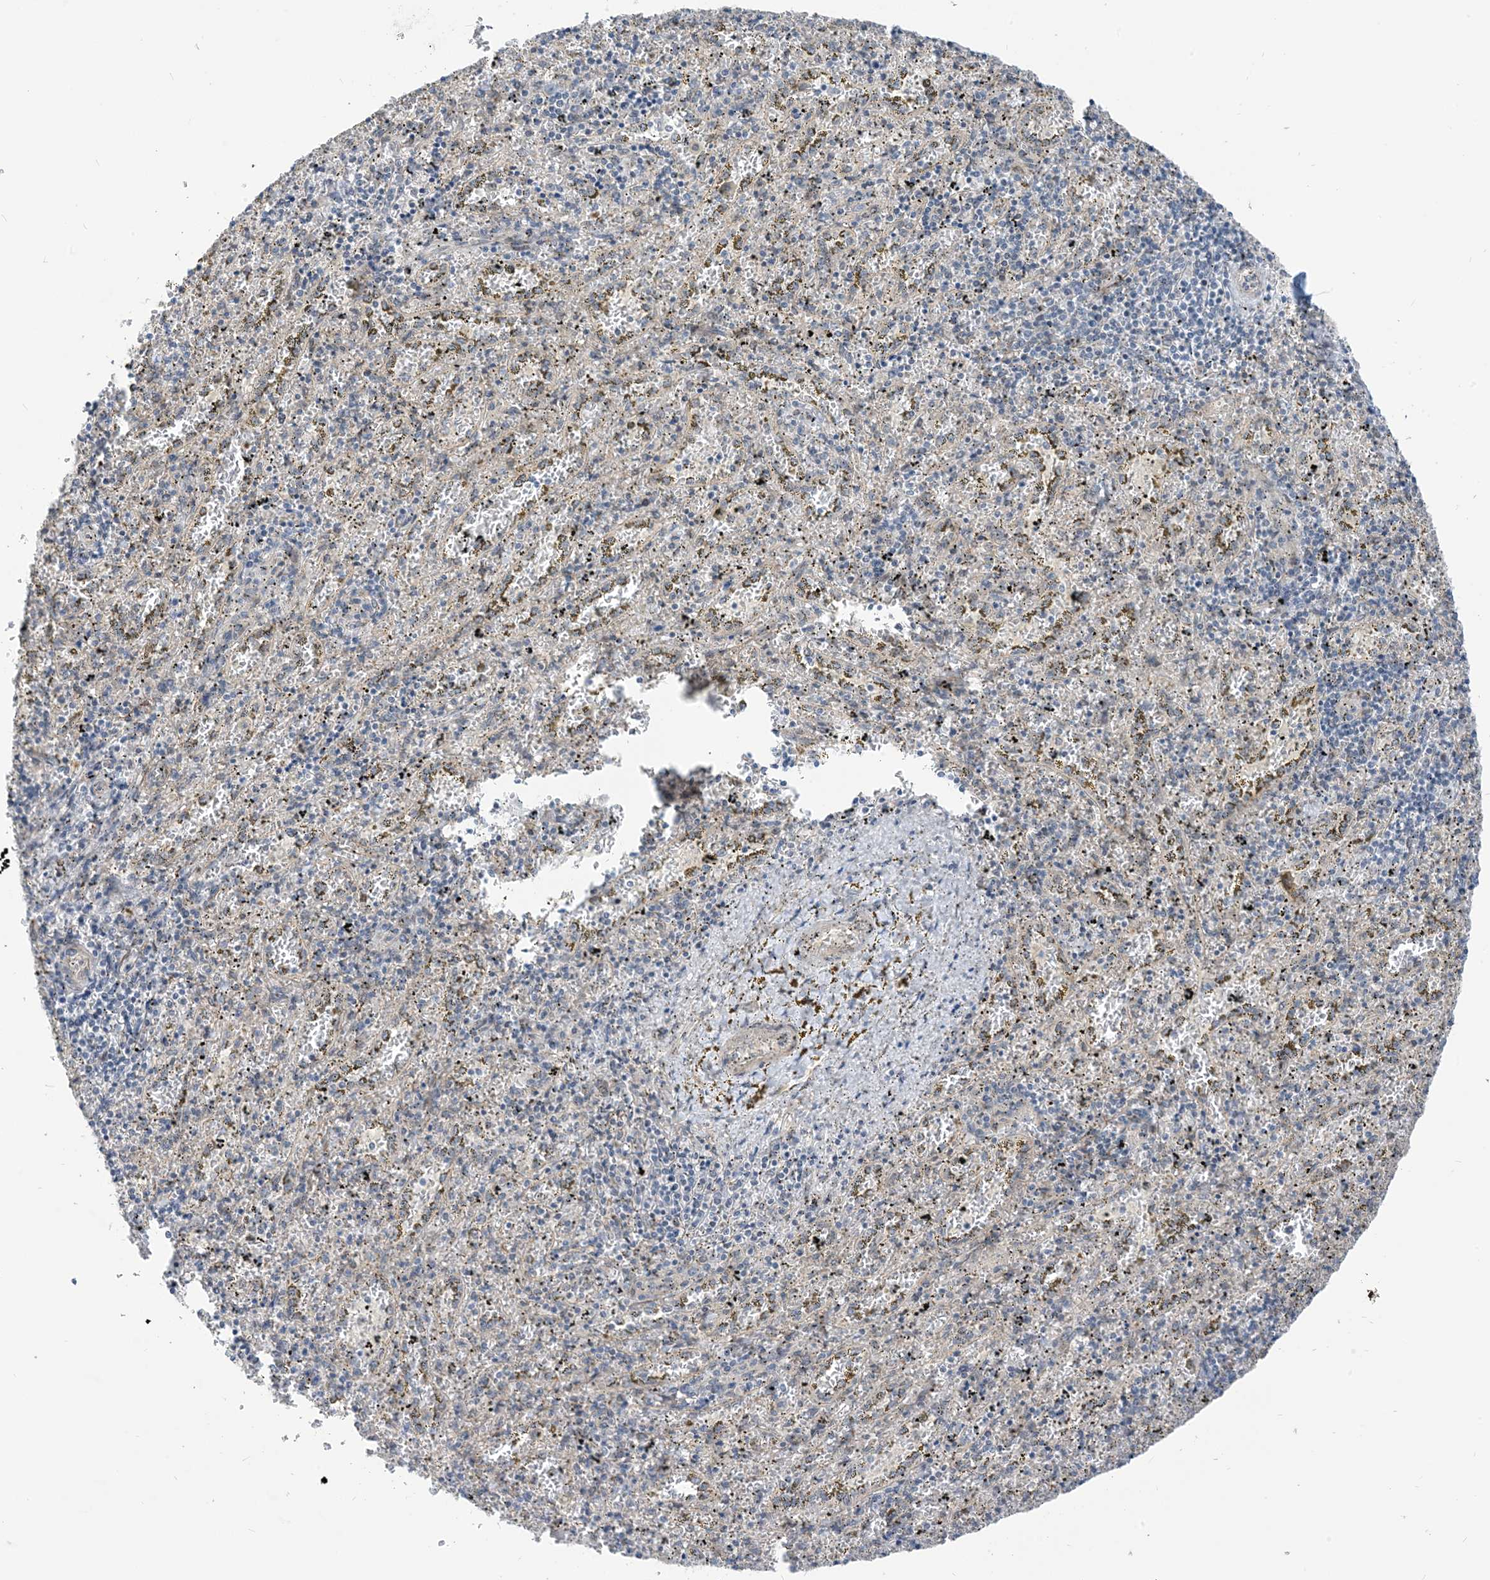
{"staining": {"intensity": "negative", "quantity": "none", "location": "none"}, "tissue": "spleen", "cell_type": "Cells in red pulp", "image_type": "normal", "snomed": [{"axis": "morphology", "description": "Normal tissue, NOS"}, {"axis": "topography", "description": "Spleen"}], "caption": "IHC image of benign spleen: human spleen stained with DAB exhibits no significant protein staining in cells in red pulp.", "gene": "PLEKHA3", "patient": {"sex": "male", "age": 11}}